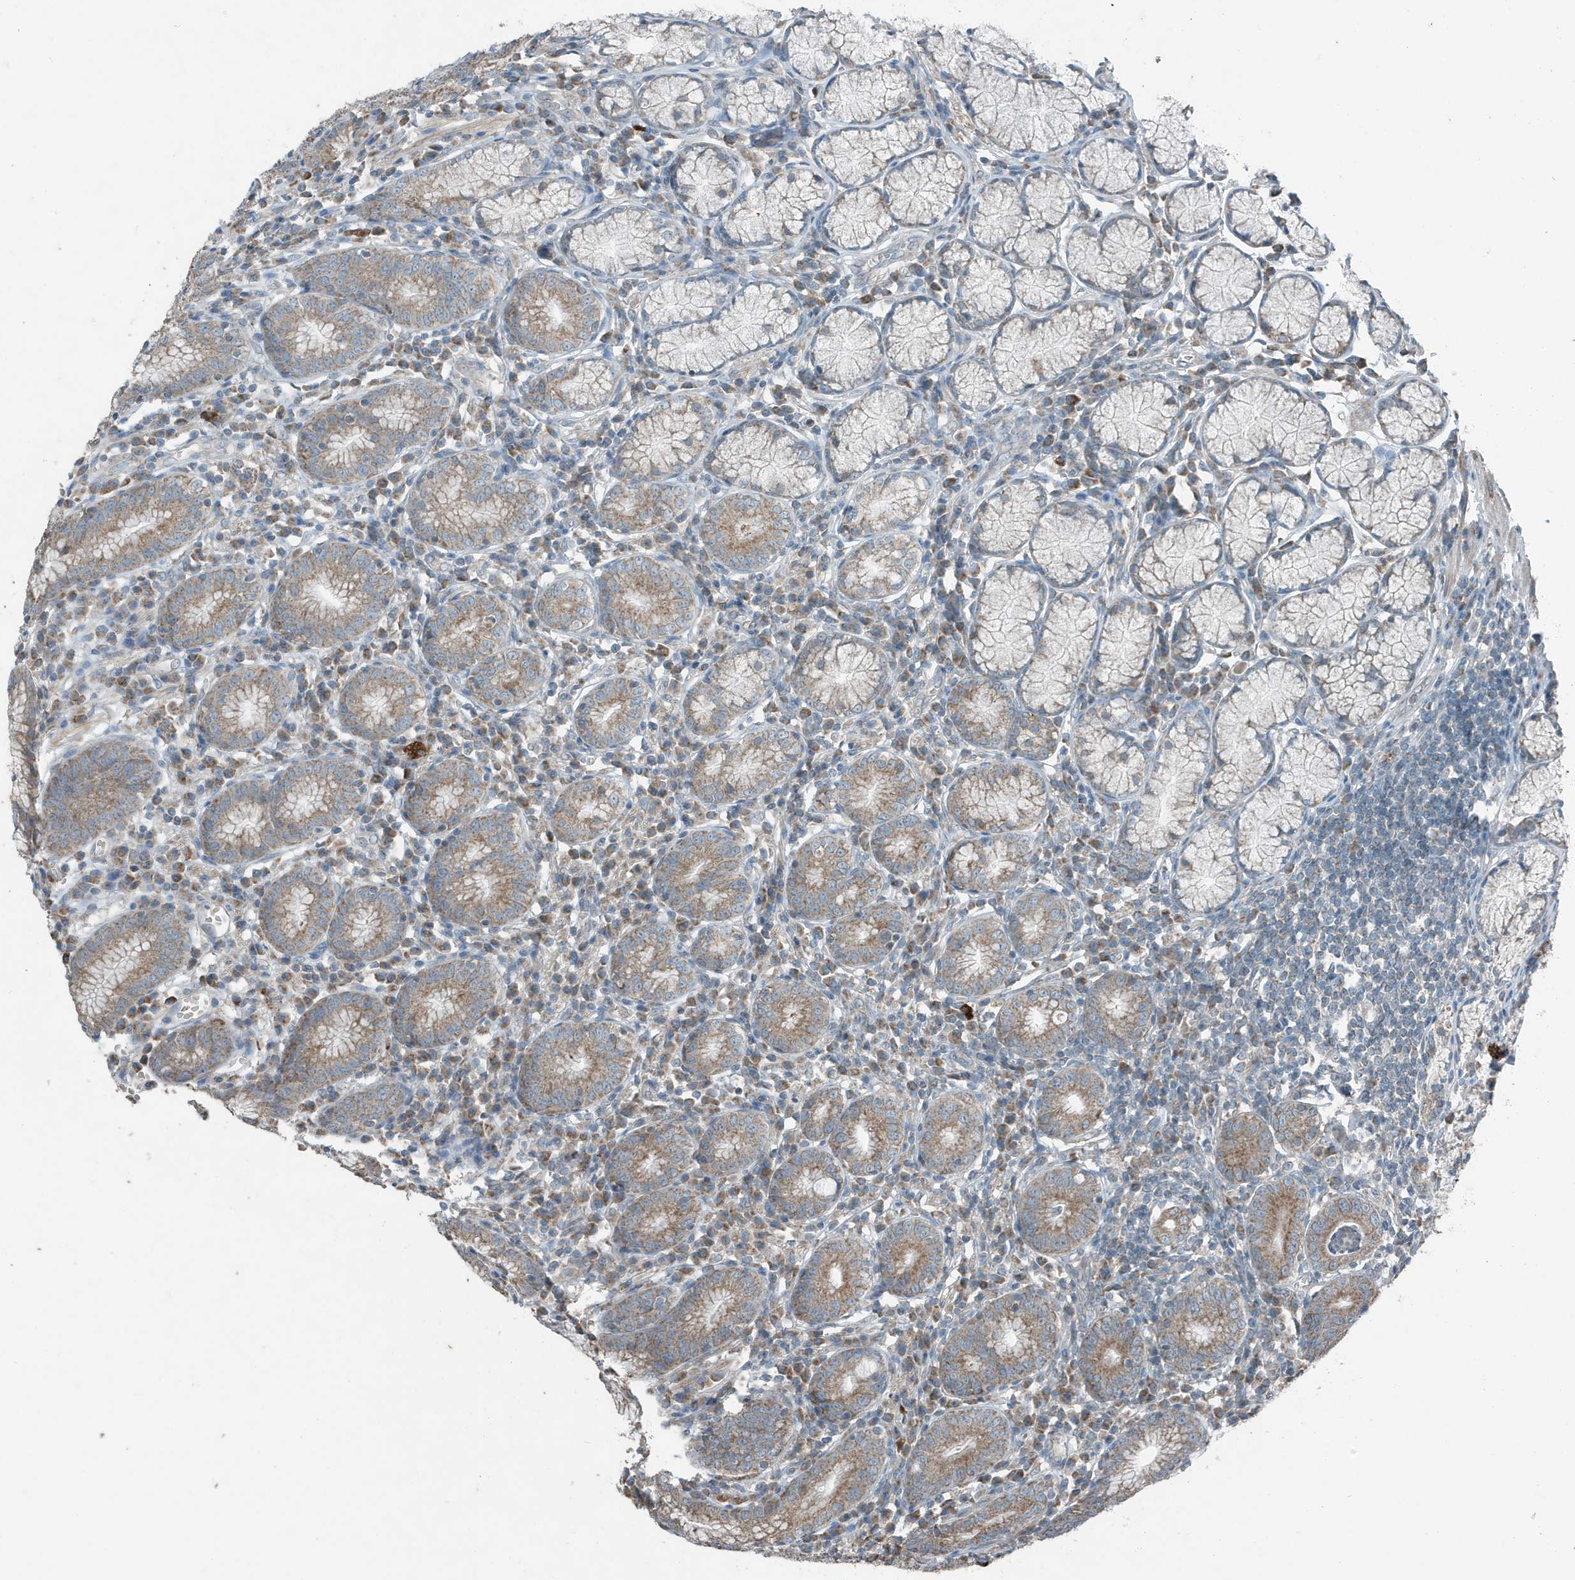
{"staining": {"intensity": "moderate", "quantity": ">75%", "location": "cytoplasmic/membranous"}, "tissue": "stomach", "cell_type": "Glandular cells", "image_type": "normal", "snomed": [{"axis": "morphology", "description": "Normal tissue, NOS"}, {"axis": "topography", "description": "Stomach"}], "caption": "Protein expression analysis of benign stomach demonstrates moderate cytoplasmic/membranous expression in about >75% of glandular cells. Nuclei are stained in blue.", "gene": "MT", "patient": {"sex": "male", "age": 55}}